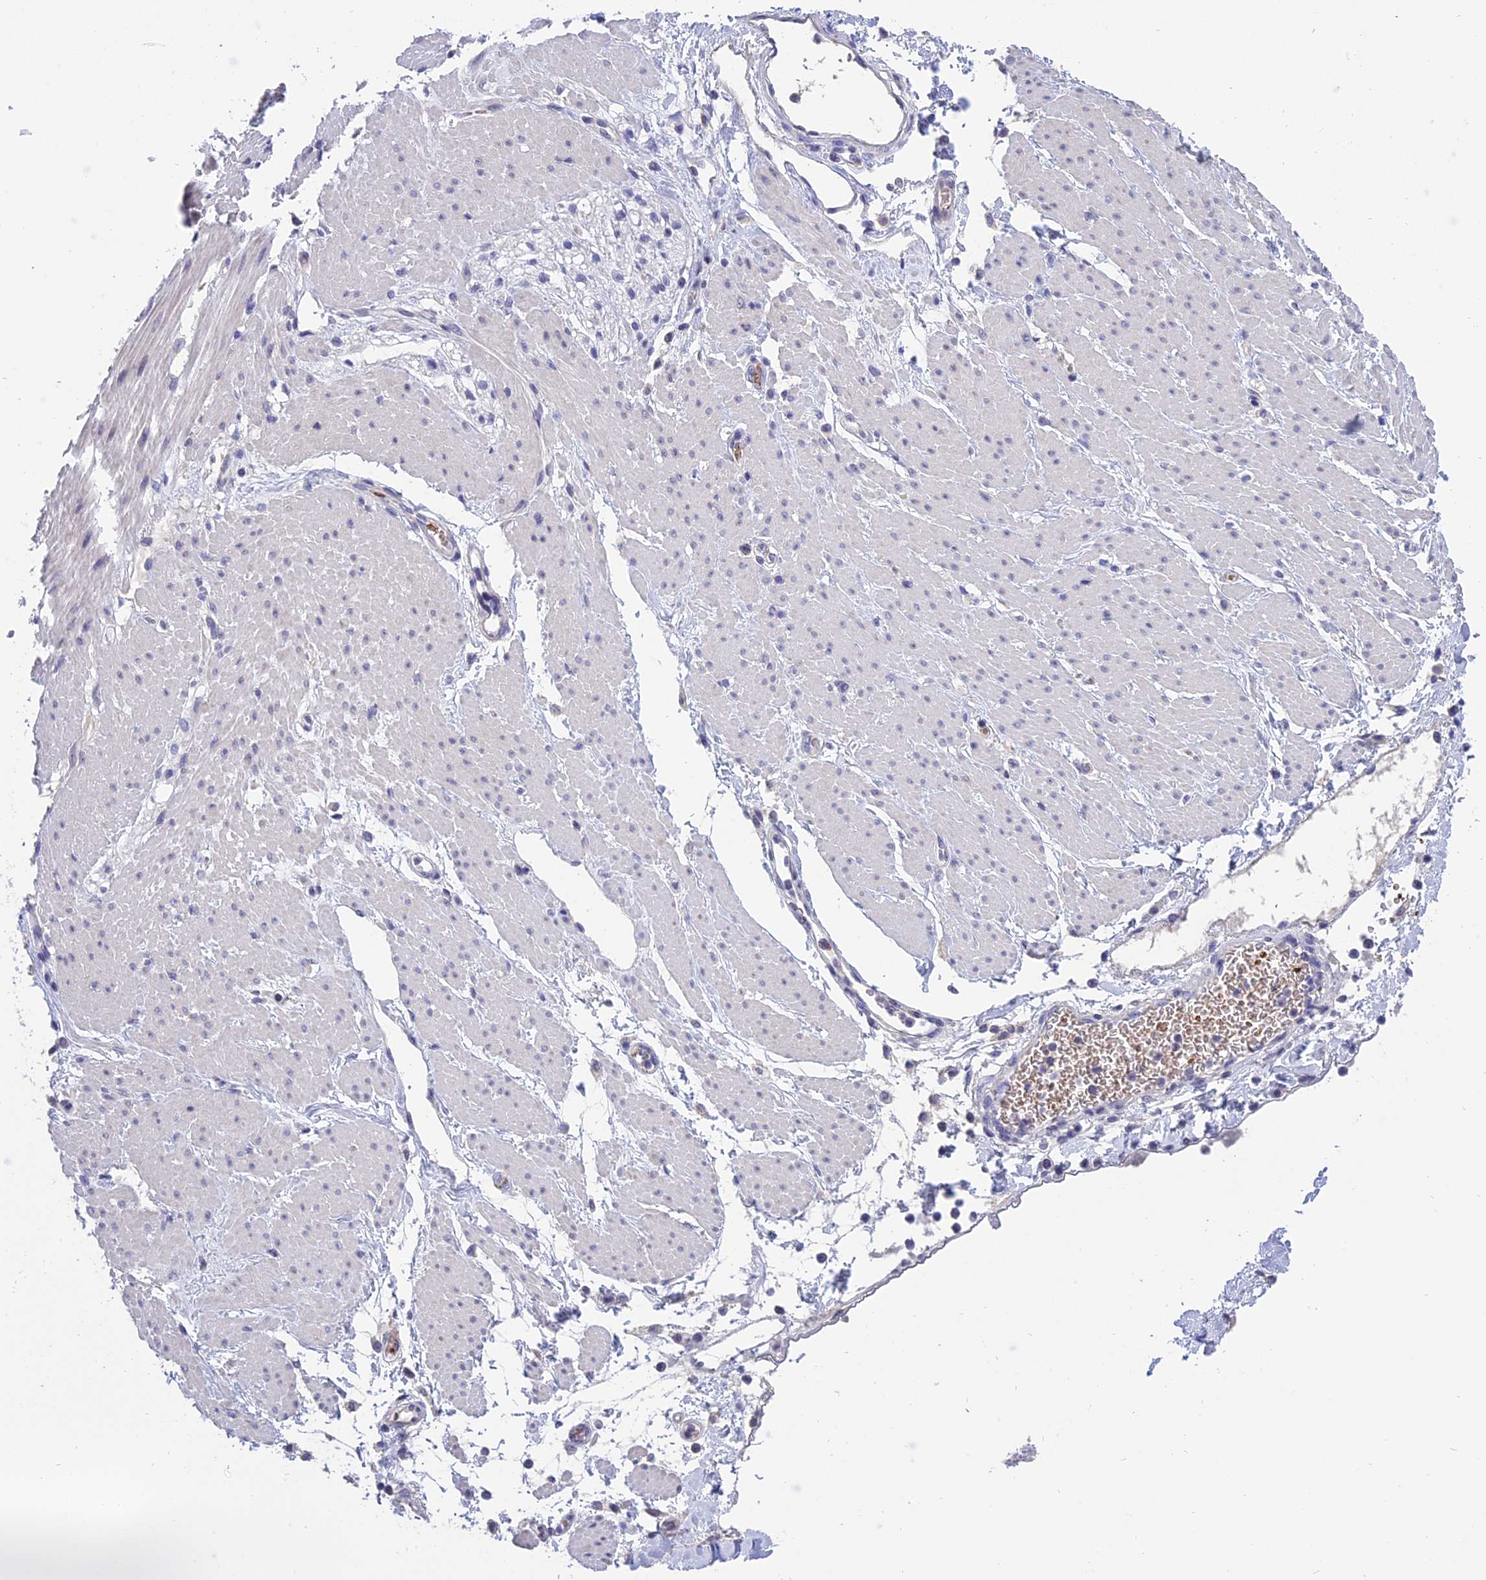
{"staining": {"intensity": "negative", "quantity": "none", "location": "none"}, "tissue": "adipose tissue", "cell_type": "Adipocytes", "image_type": "normal", "snomed": [{"axis": "morphology", "description": "Normal tissue, NOS"}, {"axis": "morphology", "description": "Adenocarcinoma, NOS"}, {"axis": "topography", "description": "Duodenum"}, {"axis": "topography", "description": "Peripheral nerve tissue"}], "caption": "There is no significant expression in adipocytes of adipose tissue.", "gene": "KNOP1", "patient": {"sex": "female", "age": 60}}